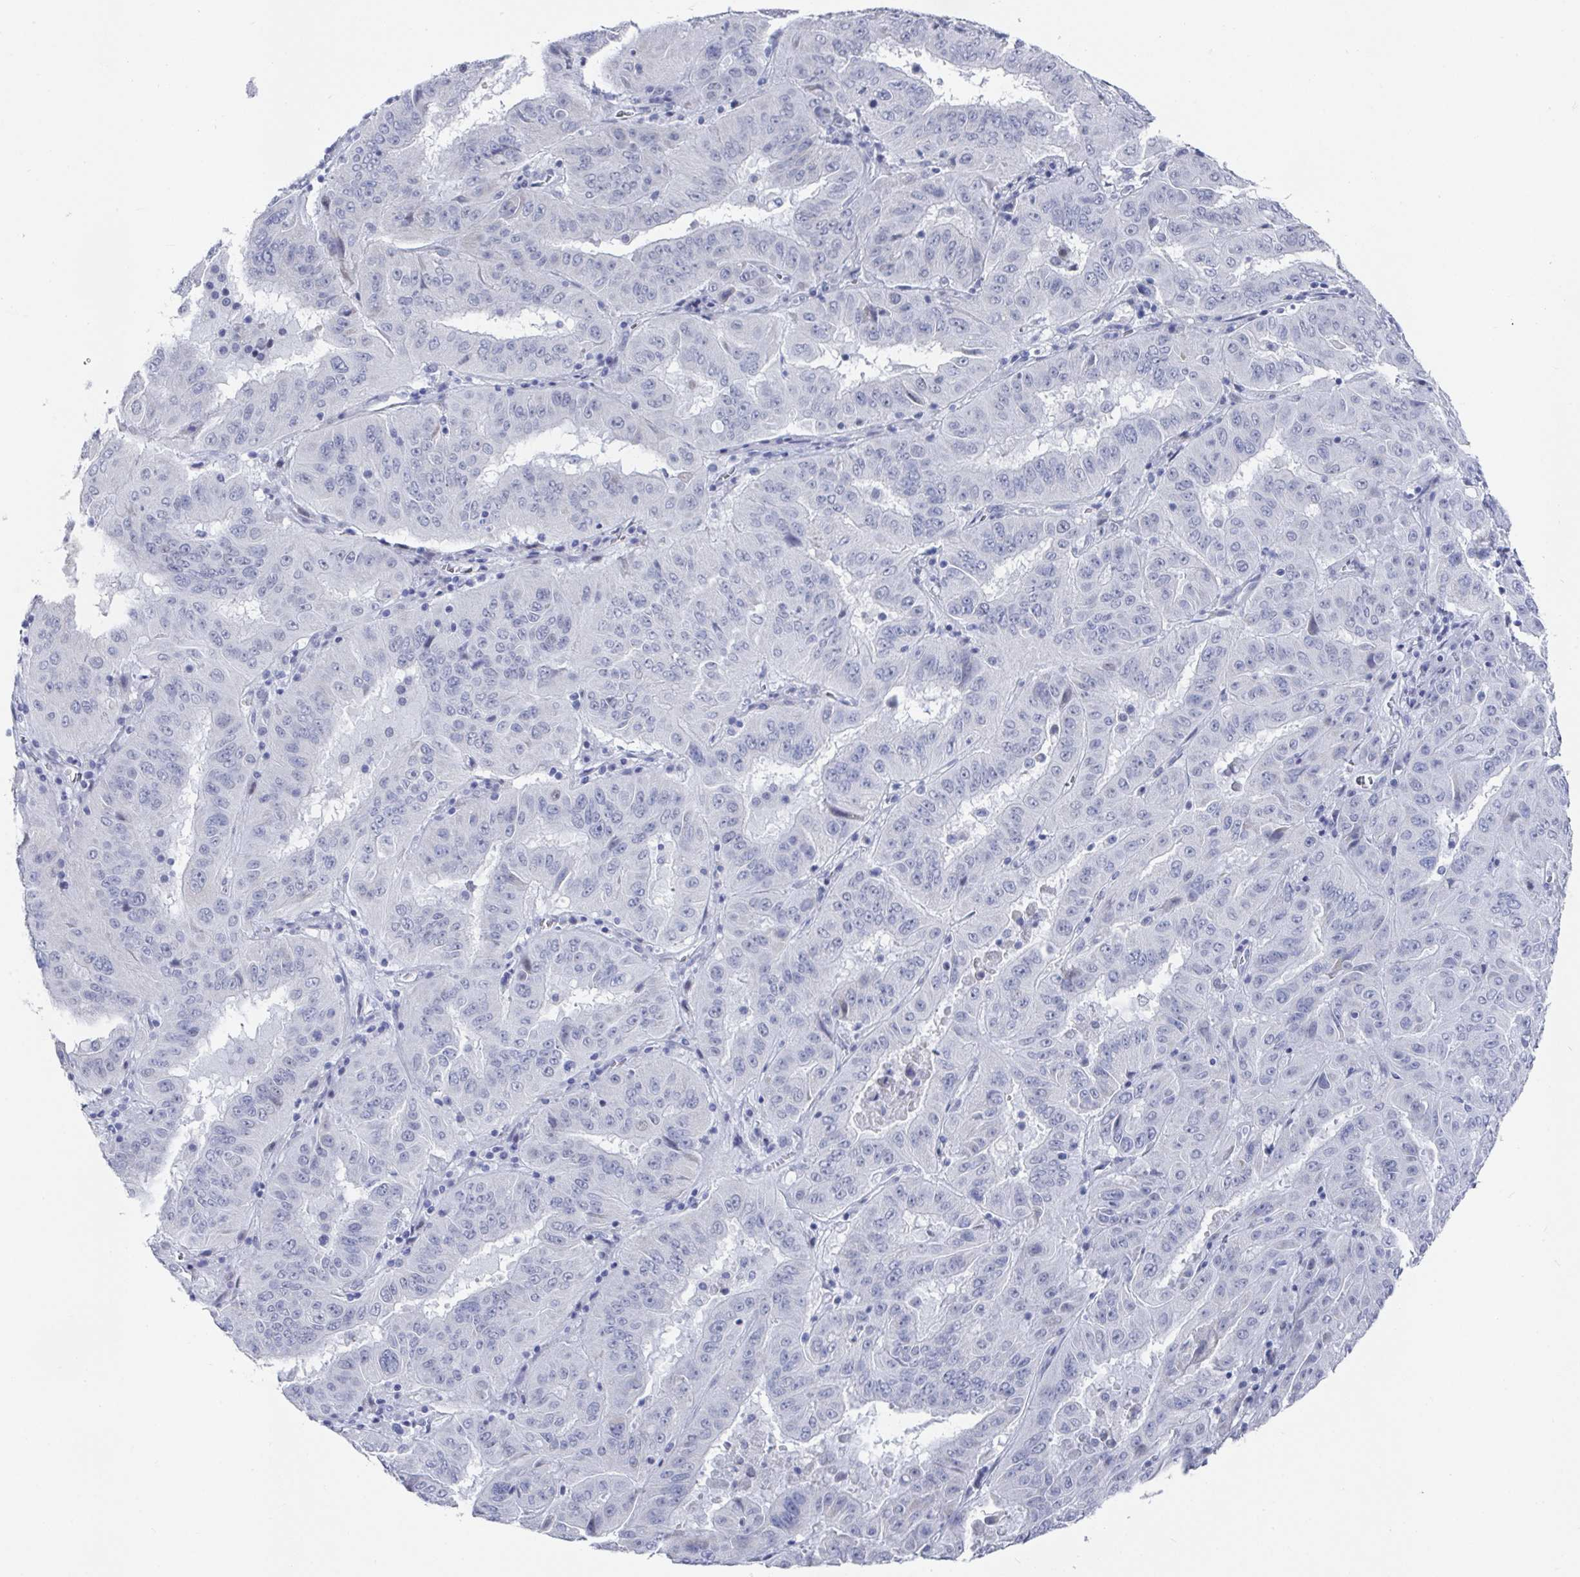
{"staining": {"intensity": "negative", "quantity": "none", "location": "none"}, "tissue": "pancreatic cancer", "cell_type": "Tumor cells", "image_type": "cancer", "snomed": [{"axis": "morphology", "description": "Adenocarcinoma, NOS"}, {"axis": "topography", "description": "Pancreas"}], "caption": "High power microscopy photomicrograph of an immunohistochemistry image of adenocarcinoma (pancreatic), revealing no significant positivity in tumor cells.", "gene": "CAMKV", "patient": {"sex": "male", "age": 63}}